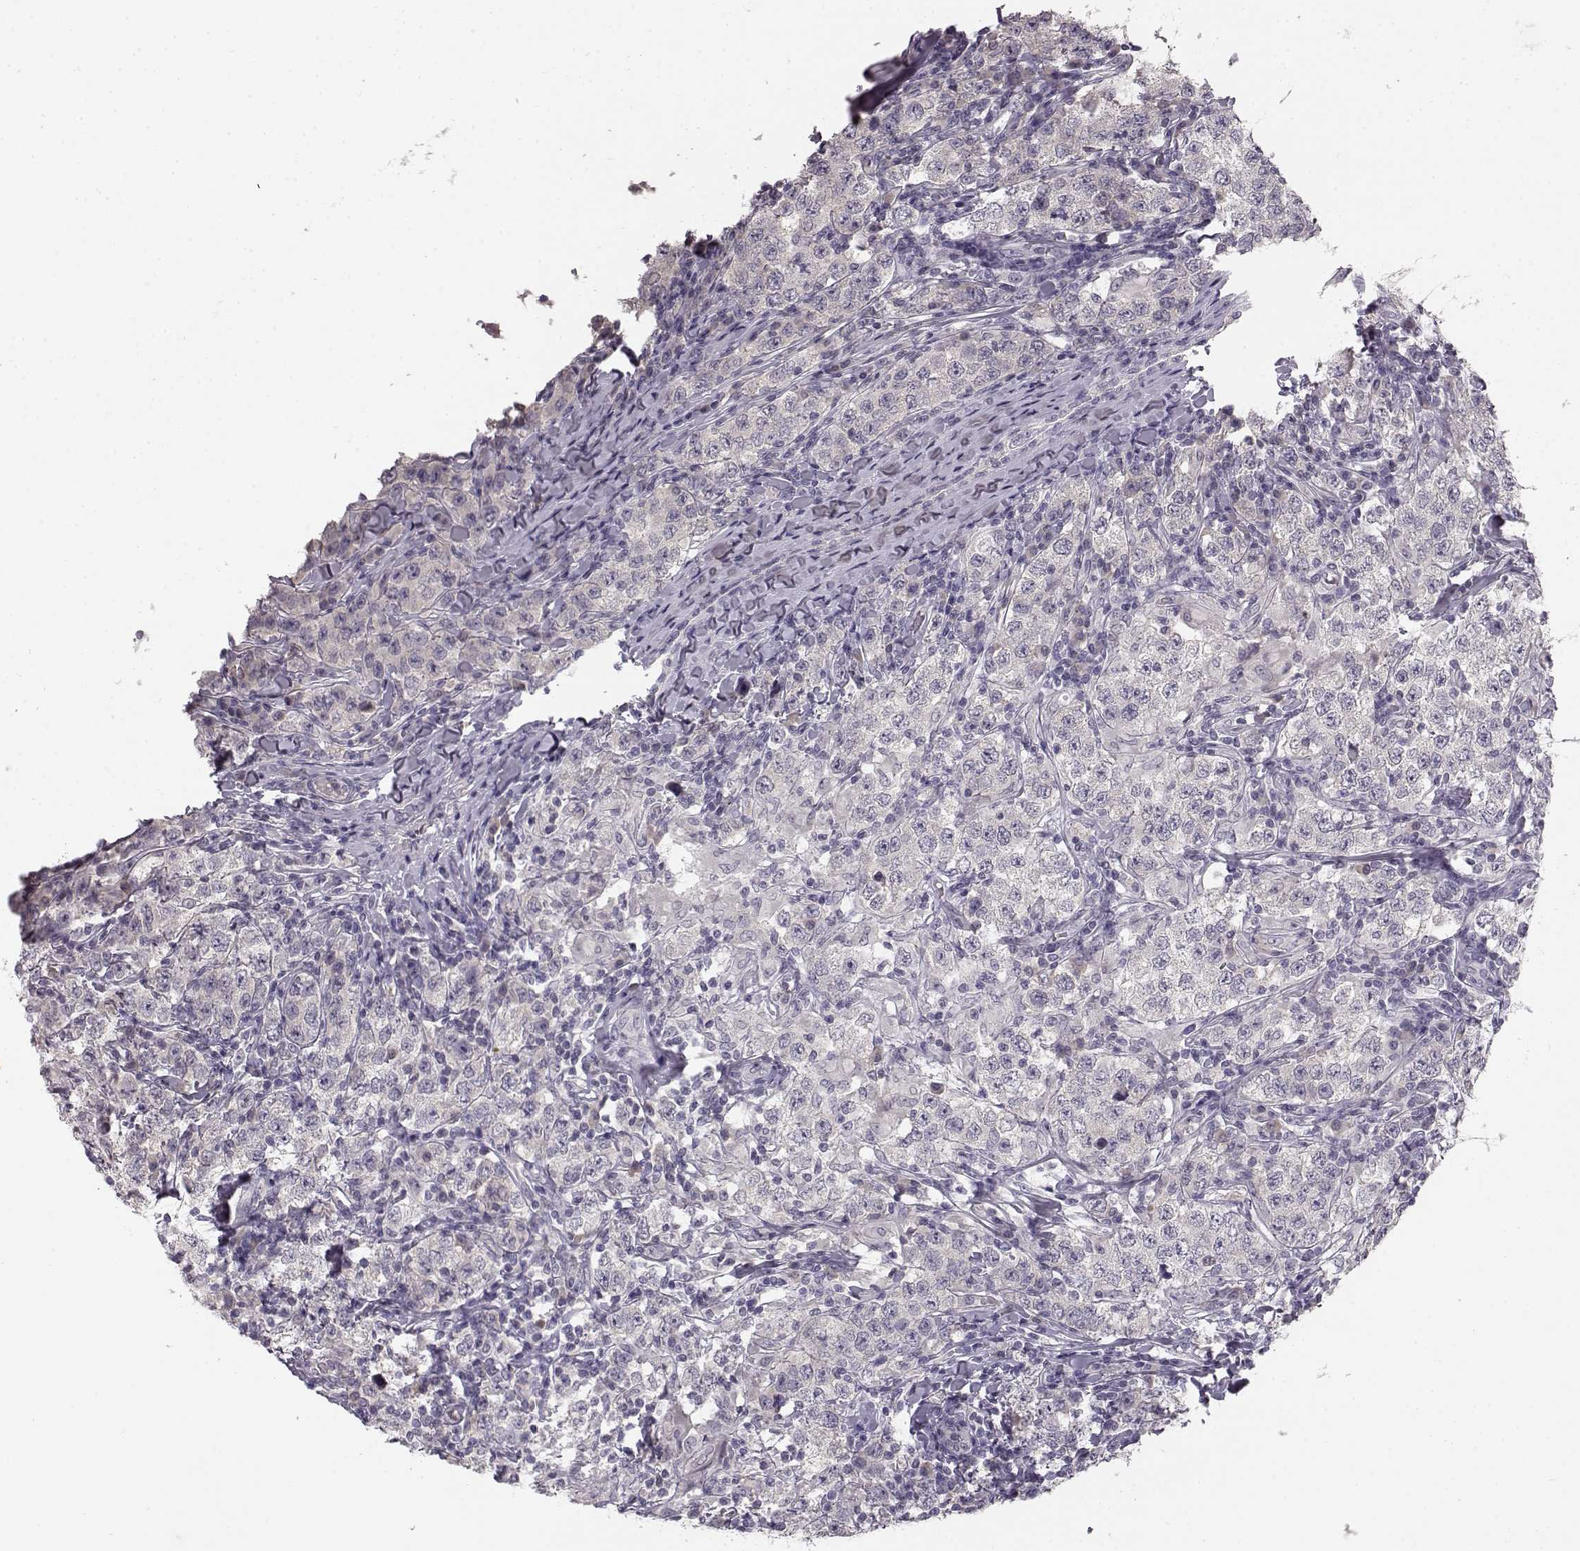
{"staining": {"intensity": "negative", "quantity": "none", "location": "none"}, "tissue": "testis cancer", "cell_type": "Tumor cells", "image_type": "cancer", "snomed": [{"axis": "morphology", "description": "Seminoma, NOS"}, {"axis": "morphology", "description": "Carcinoma, Embryonal, NOS"}, {"axis": "topography", "description": "Testis"}], "caption": "The micrograph exhibits no staining of tumor cells in testis seminoma.", "gene": "BFSP2", "patient": {"sex": "male", "age": 41}}